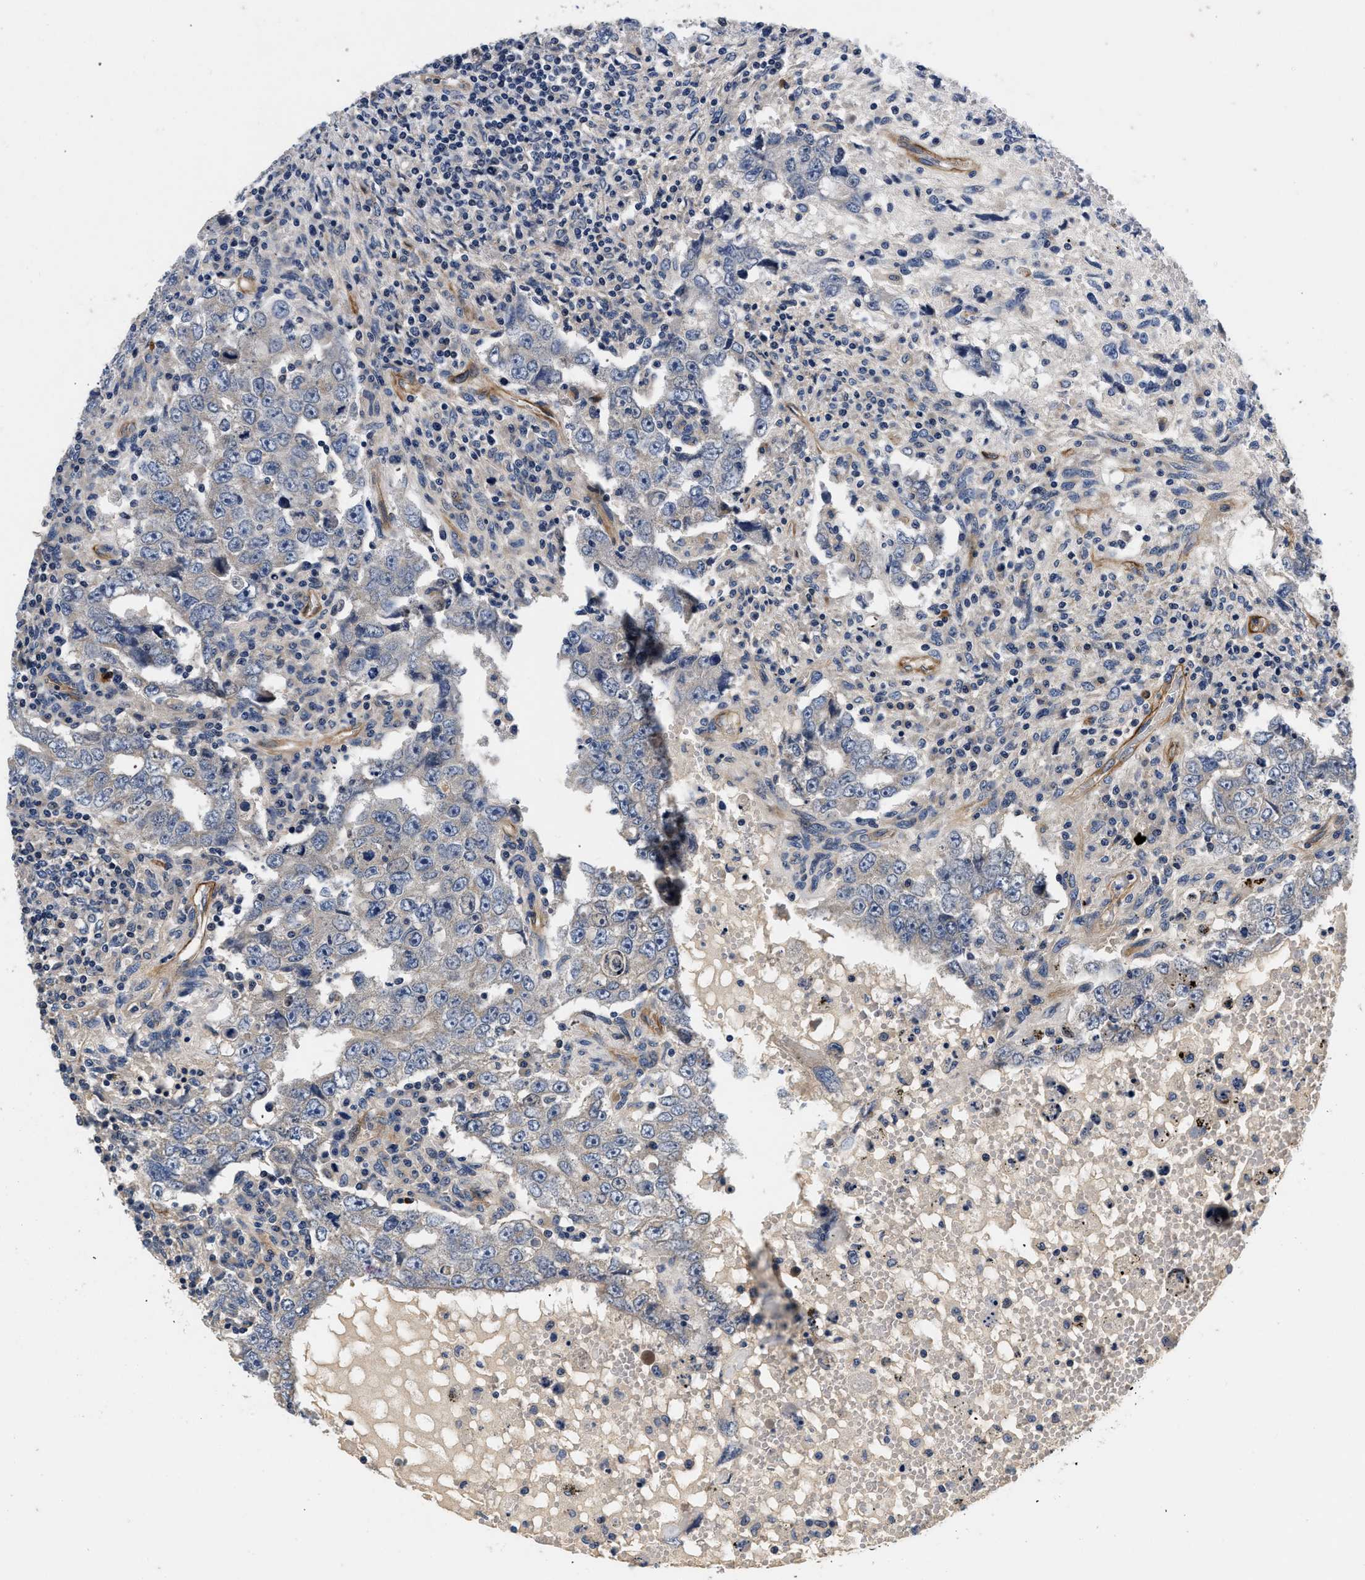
{"staining": {"intensity": "weak", "quantity": "25%-75%", "location": "cytoplasmic/membranous"}, "tissue": "testis cancer", "cell_type": "Tumor cells", "image_type": "cancer", "snomed": [{"axis": "morphology", "description": "Carcinoma, Embryonal, NOS"}, {"axis": "topography", "description": "Testis"}], "caption": "This is a photomicrograph of immunohistochemistry (IHC) staining of testis cancer, which shows weak staining in the cytoplasmic/membranous of tumor cells.", "gene": "NME6", "patient": {"sex": "male", "age": 26}}